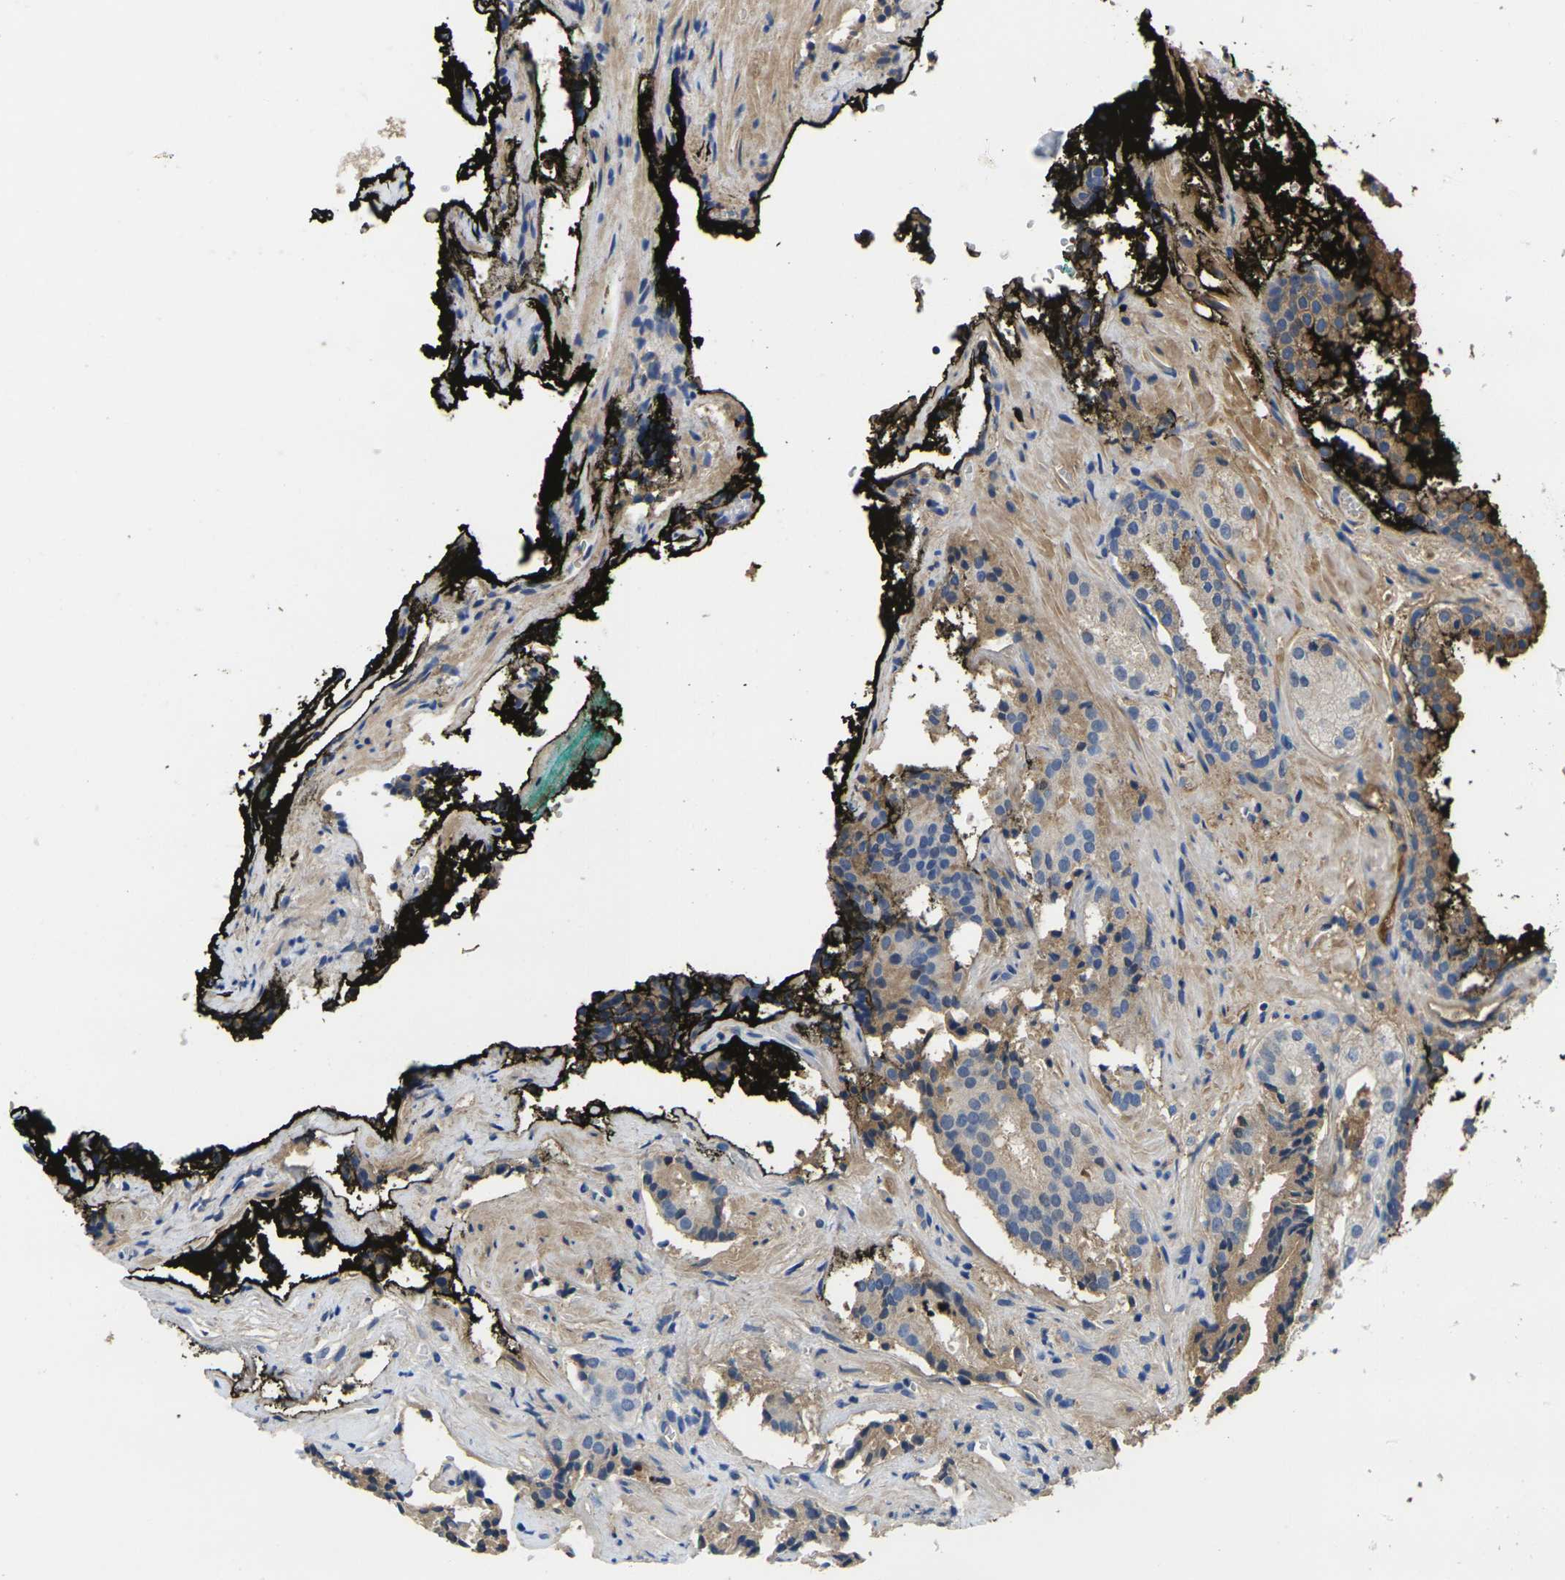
{"staining": {"intensity": "moderate", "quantity": ">75%", "location": "cytoplasmic/membranous"}, "tissue": "prostate cancer", "cell_type": "Tumor cells", "image_type": "cancer", "snomed": [{"axis": "morphology", "description": "Adenocarcinoma, High grade"}, {"axis": "topography", "description": "Prostate"}], "caption": "Protein staining displays moderate cytoplasmic/membranous expression in approximately >75% of tumor cells in adenocarcinoma (high-grade) (prostate). (DAB (3,3'-diaminobenzidine) IHC, brown staining for protein, blue staining for nuclei).", "gene": "GREM2", "patient": {"sex": "male", "age": 58}}